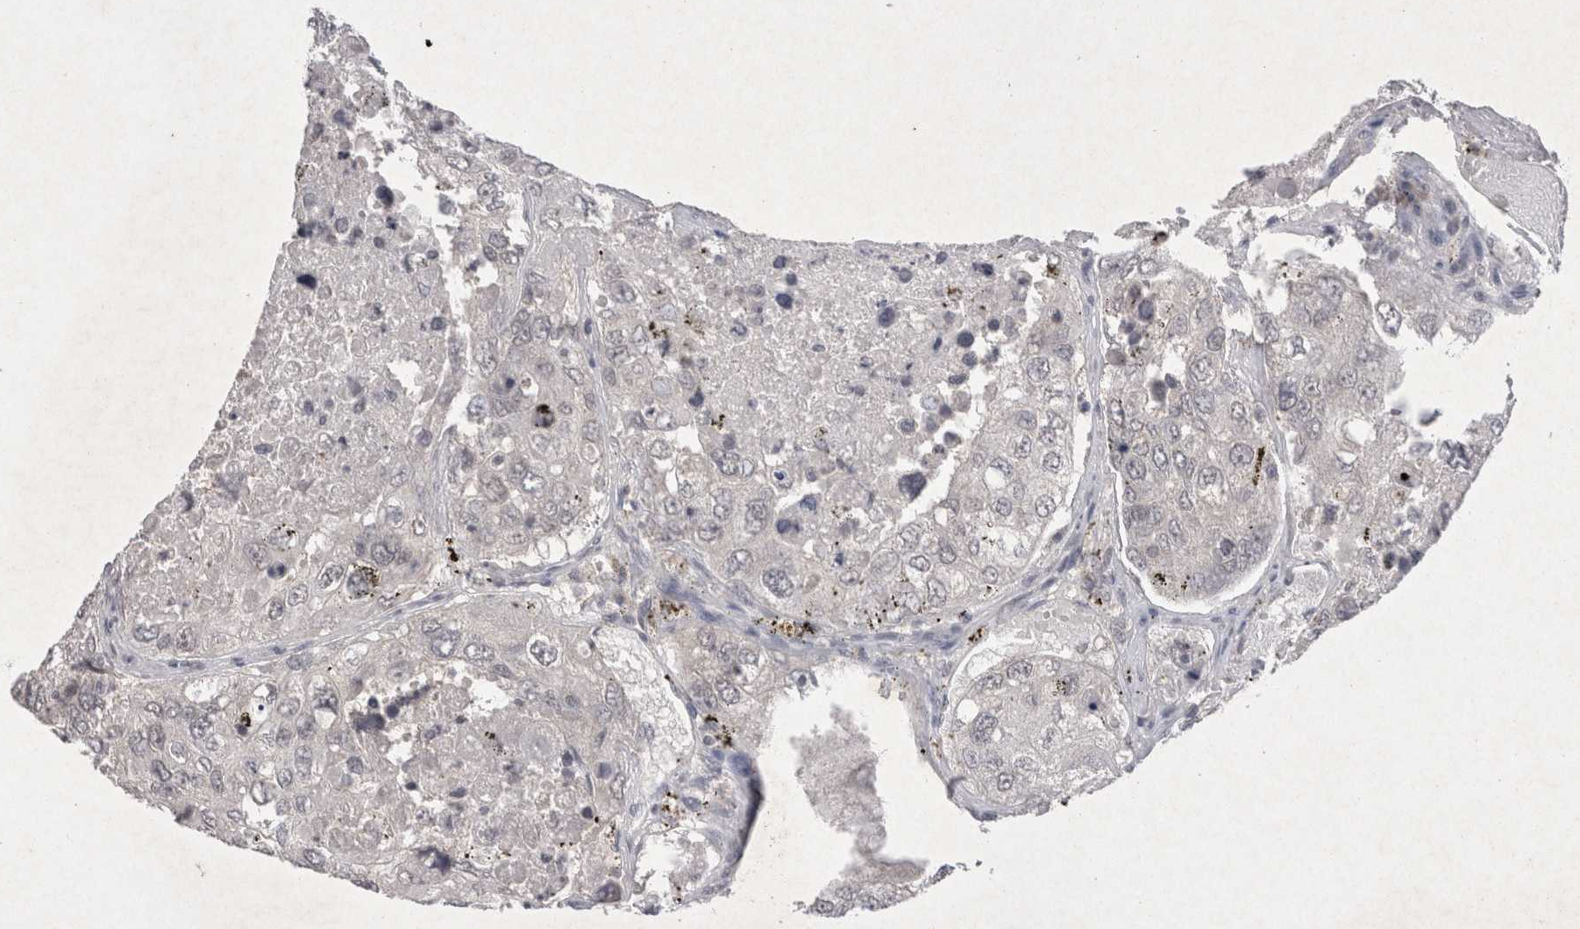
{"staining": {"intensity": "negative", "quantity": "none", "location": "none"}, "tissue": "urothelial cancer", "cell_type": "Tumor cells", "image_type": "cancer", "snomed": [{"axis": "morphology", "description": "Urothelial carcinoma, High grade"}, {"axis": "topography", "description": "Lymph node"}, {"axis": "topography", "description": "Urinary bladder"}], "caption": "An IHC histopathology image of high-grade urothelial carcinoma is shown. There is no staining in tumor cells of high-grade urothelial carcinoma.", "gene": "LYVE1", "patient": {"sex": "male", "age": 51}}